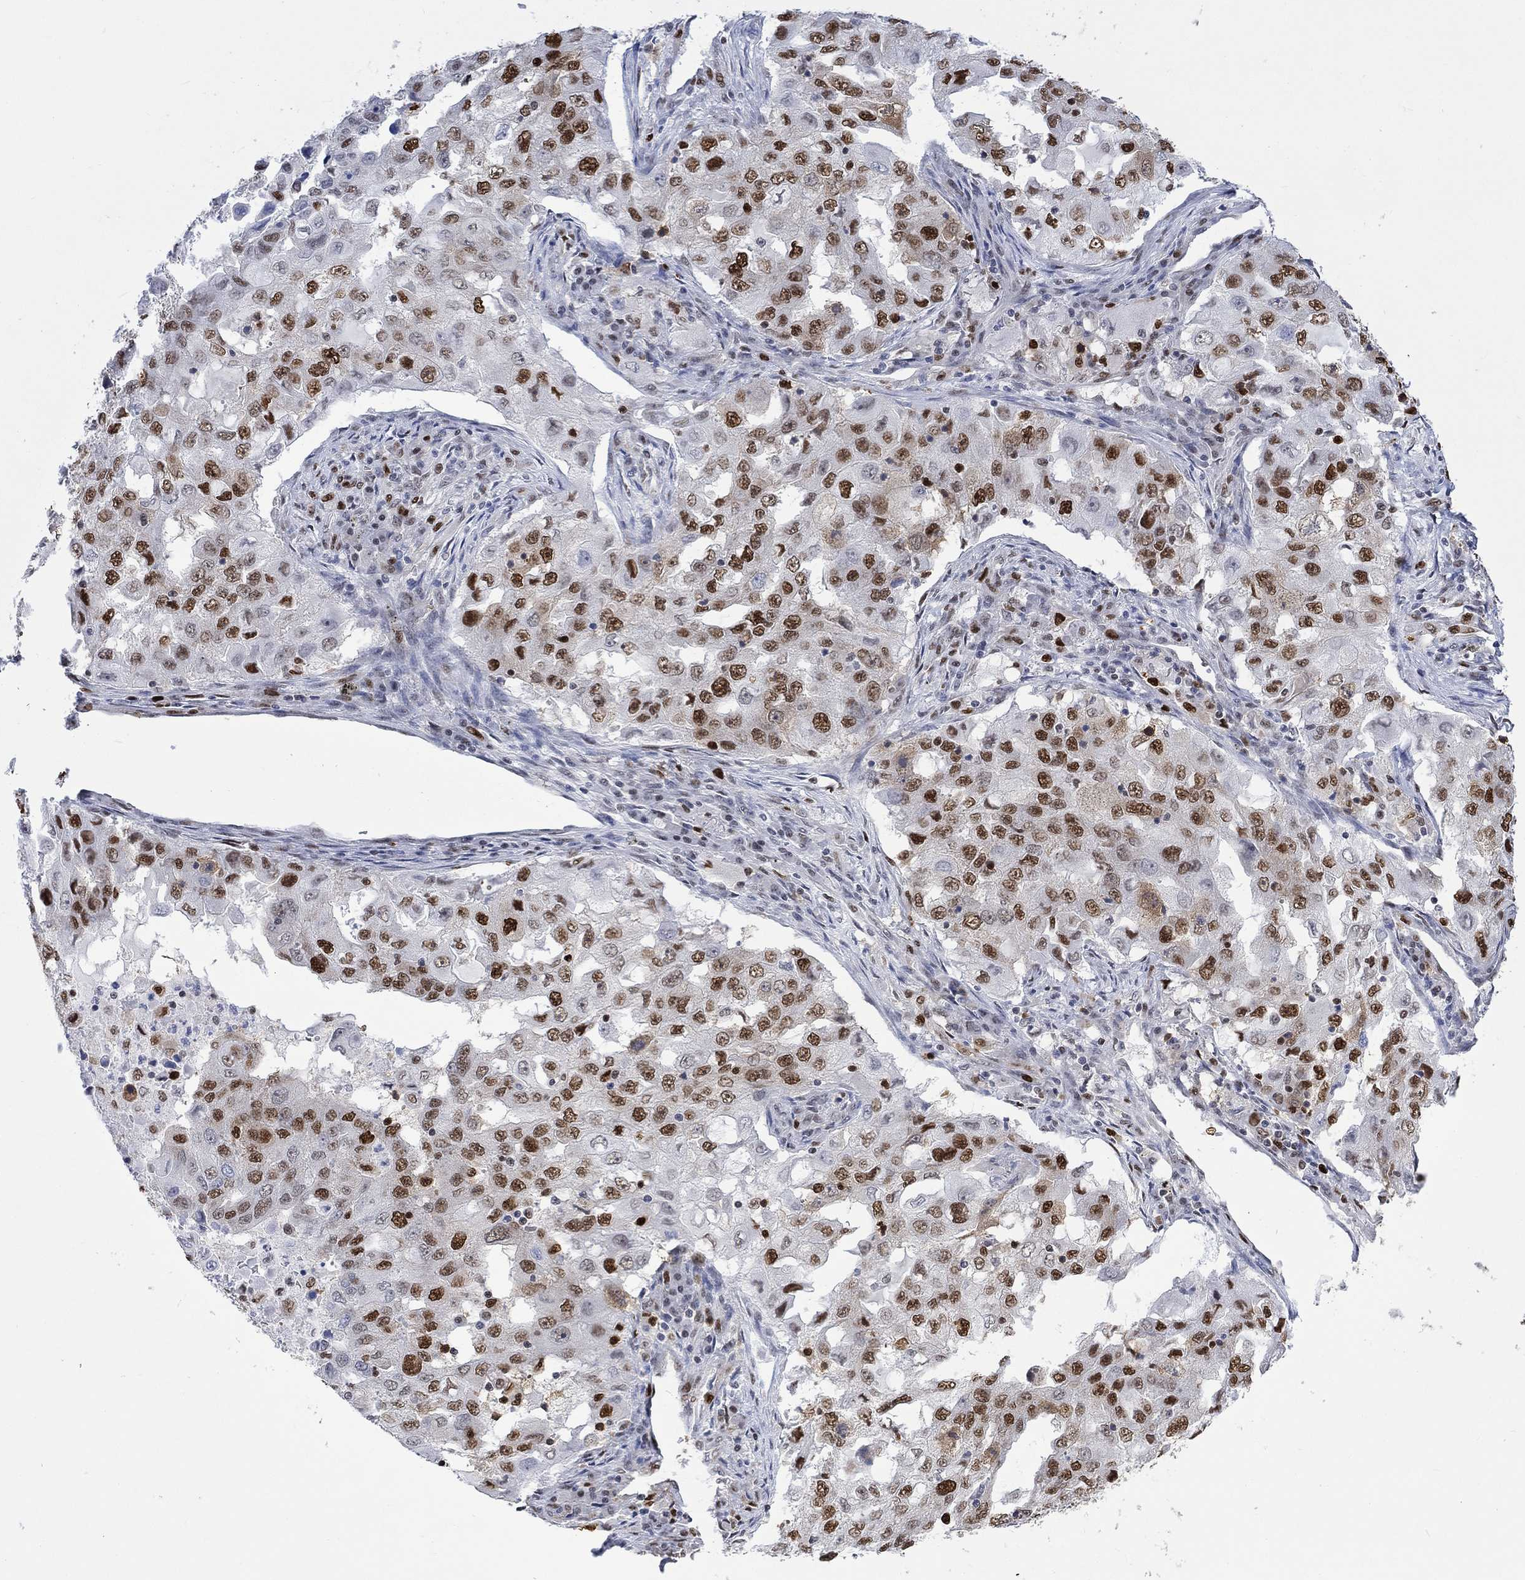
{"staining": {"intensity": "strong", "quantity": "25%-75%", "location": "nuclear"}, "tissue": "lung cancer", "cell_type": "Tumor cells", "image_type": "cancer", "snomed": [{"axis": "morphology", "description": "Adenocarcinoma, NOS"}, {"axis": "topography", "description": "Lung"}], "caption": "Protein expression analysis of human adenocarcinoma (lung) reveals strong nuclear staining in approximately 25%-75% of tumor cells.", "gene": "RAD54L2", "patient": {"sex": "female", "age": 61}}